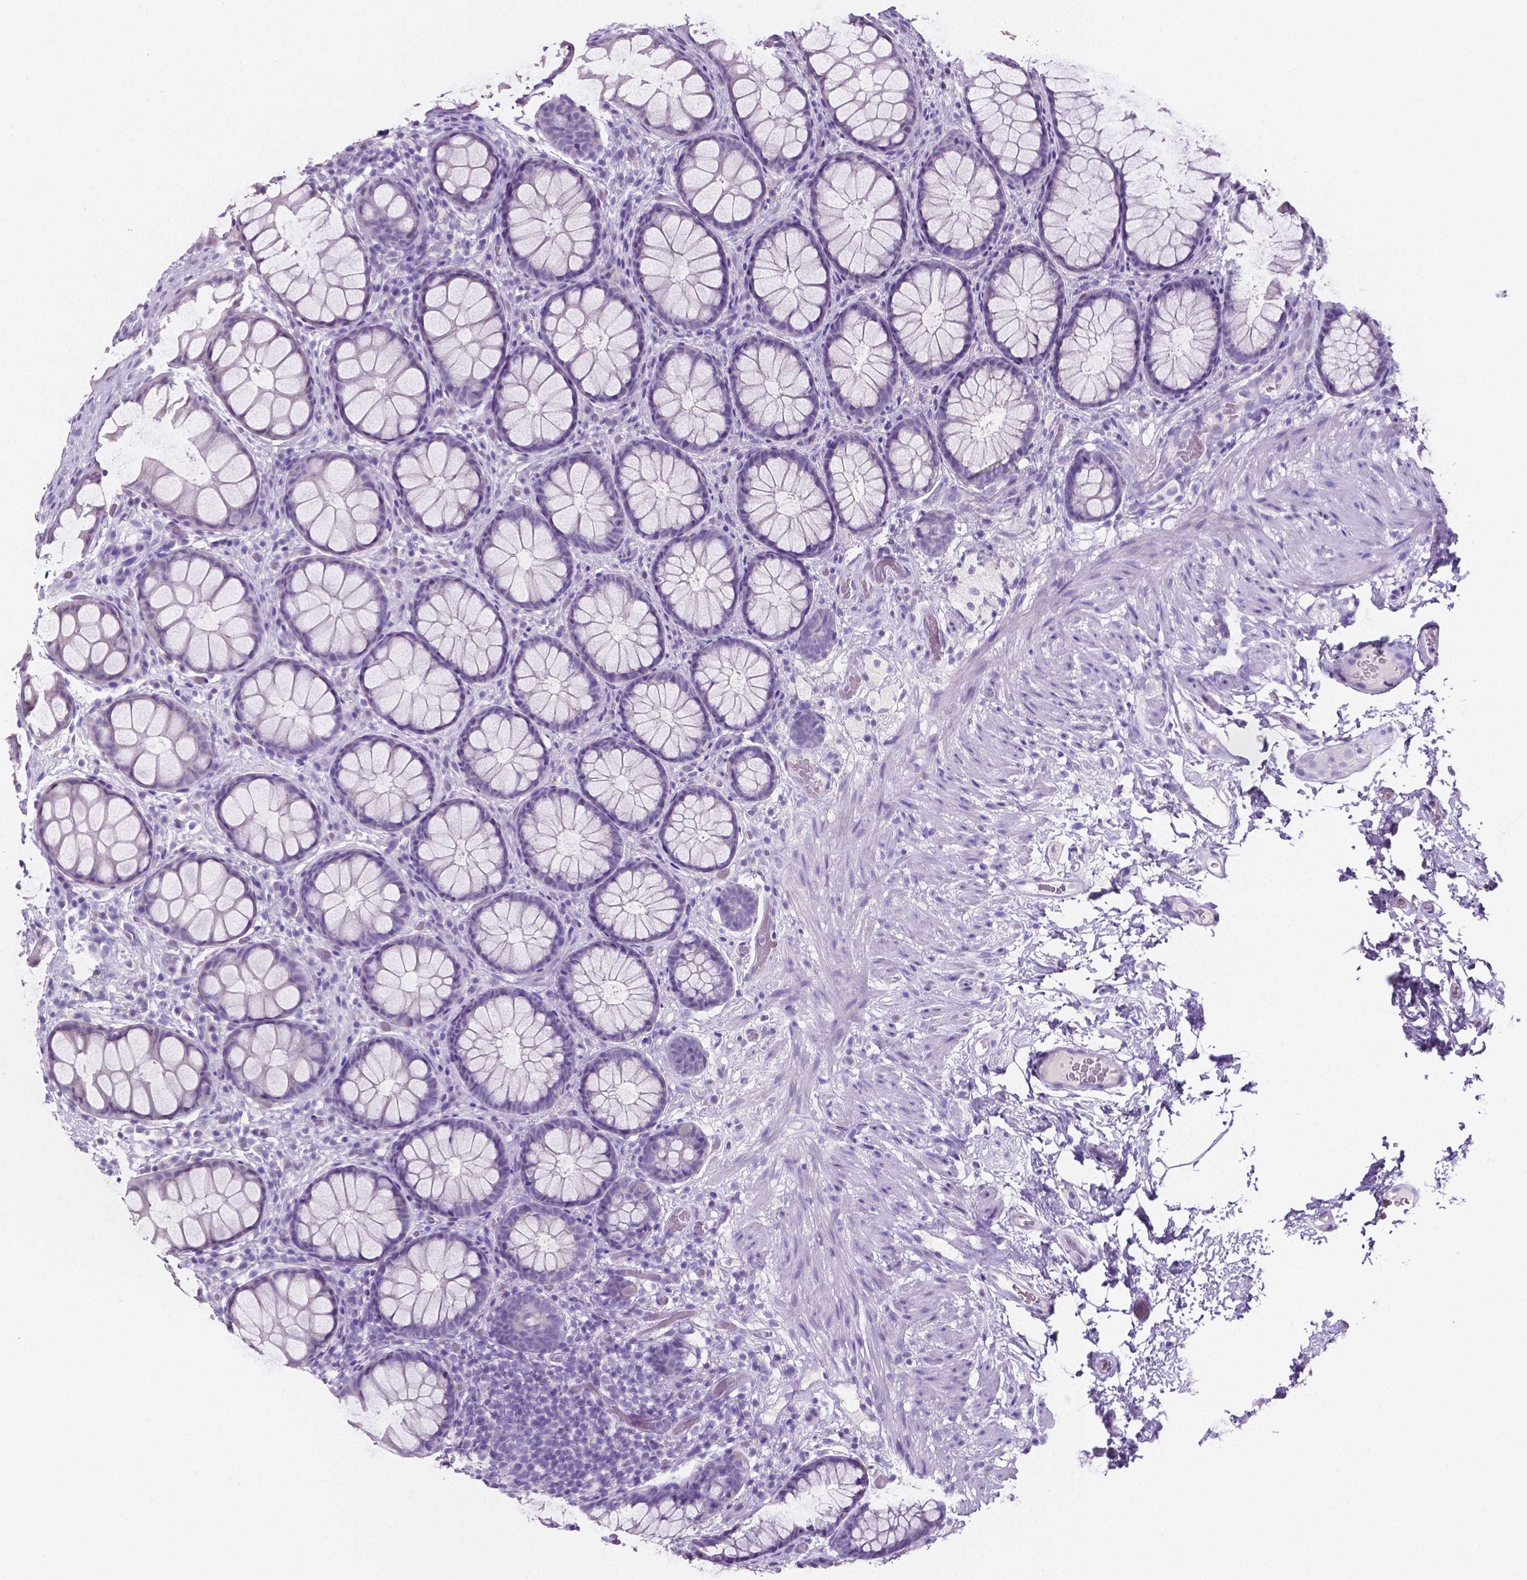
{"staining": {"intensity": "negative", "quantity": "none", "location": "none"}, "tissue": "rectum", "cell_type": "Glandular cells", "image_type": "normal", "snomed": [{"axis": "morphology", "description": "Normal tissue, NOS"}, {"axis": "topography", "description": "Rectum"}], "caption": "Image shows no protein staining in glandular cells of normal rectum. (Stains: DAB immunohistochemistry with hematoxylin counter stain, Microscopy: brightfield microscopy at high magnification).", "gene": "SLC22A2", "patient": {"sex": "female", "age": 62}}